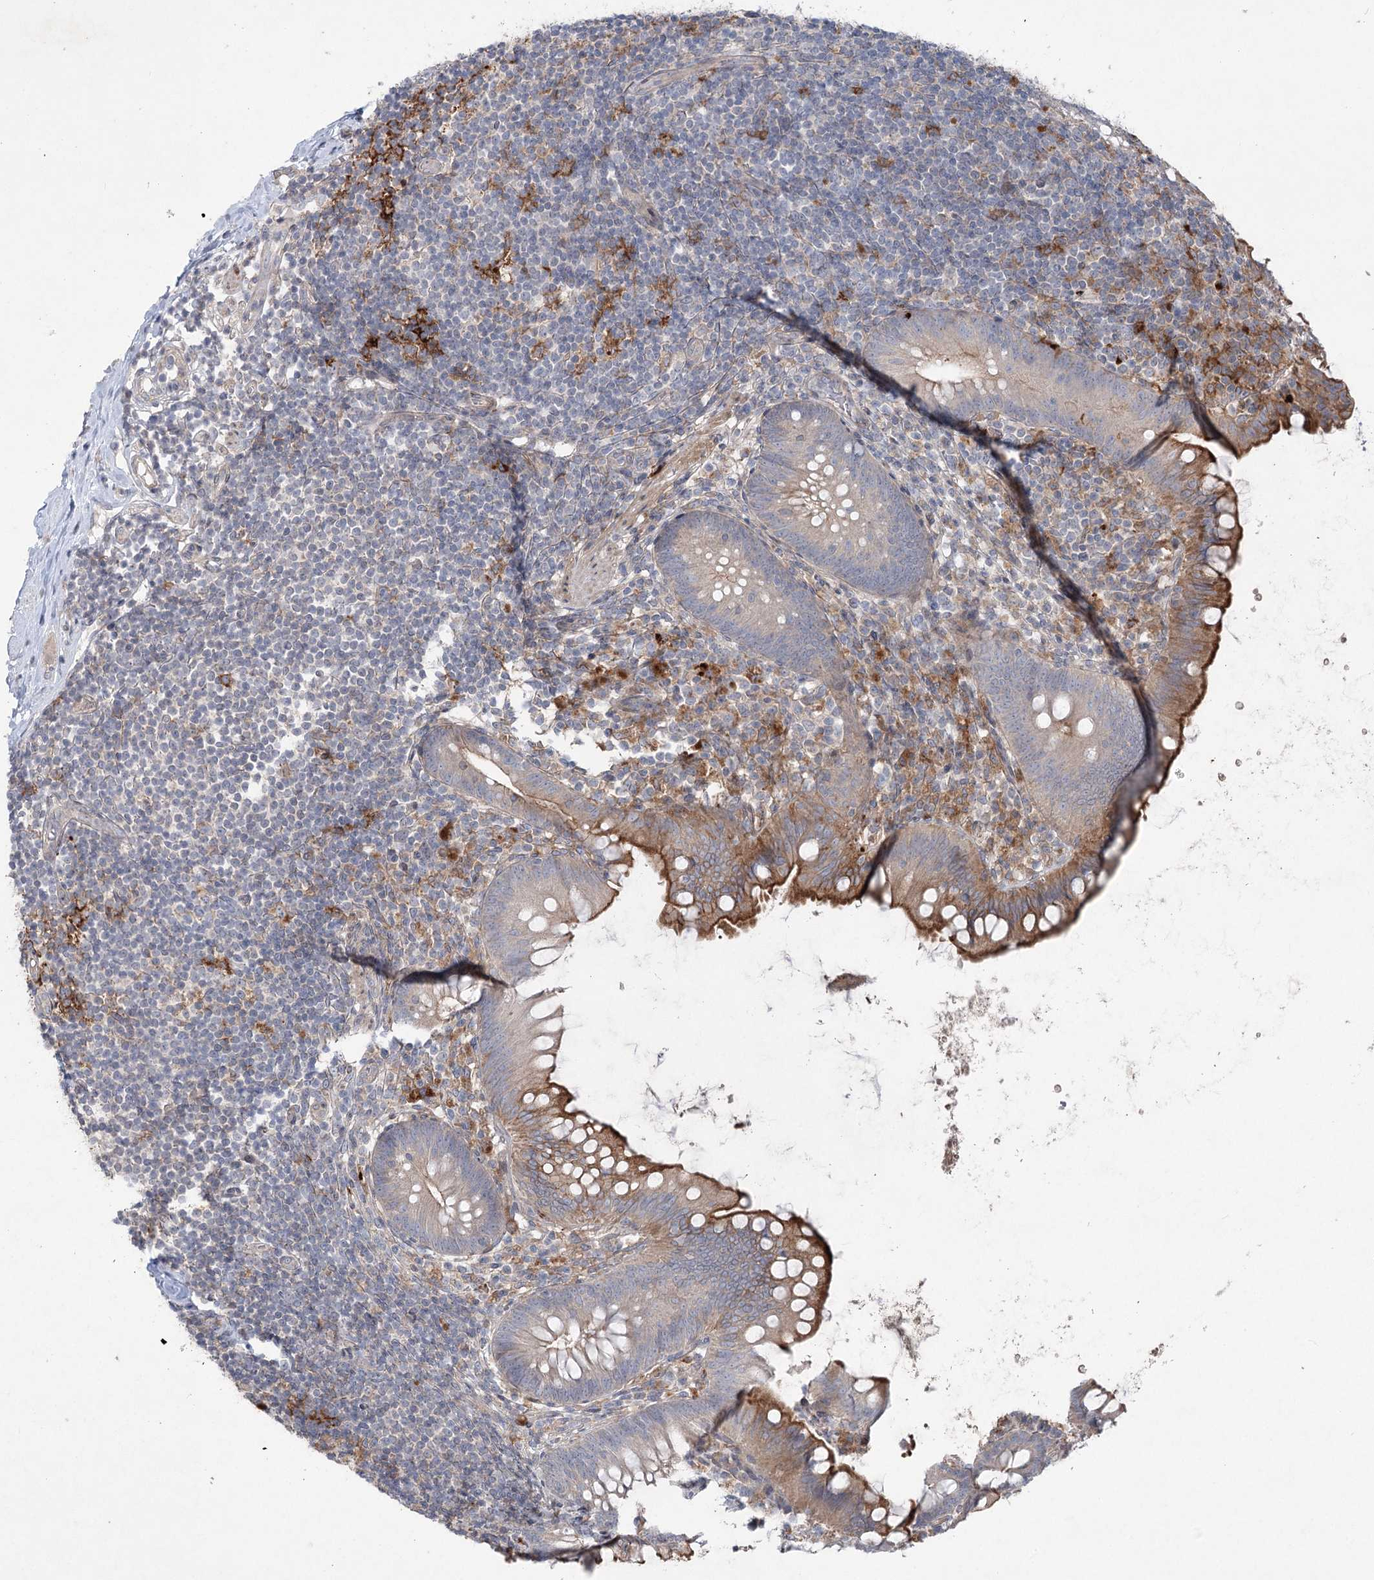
{"staining": {"intensity": "moderate", "quantity": "25%-75%", "location": "cytoplasmic/membranous"}, "tissue": "appendix", "cell_type": "Glandular cells", "image_type": "normal", "snomed": [{"axis": "morphology", "description": "Normal tissue, NOS"}, {"axis": "topography", "description": "Appendix"}], "caption": "Glandular cells exhibit moderate cytoplasmic/membranous expression in about 25%-75% of cells in unremarkable appendix. (Stains: DAB in brown, nuclei in blue, Microscopy: brightfield microscopy at high magnification).", "gene": "SCN11A", "patient": {"sex": "female", "age": 62}}